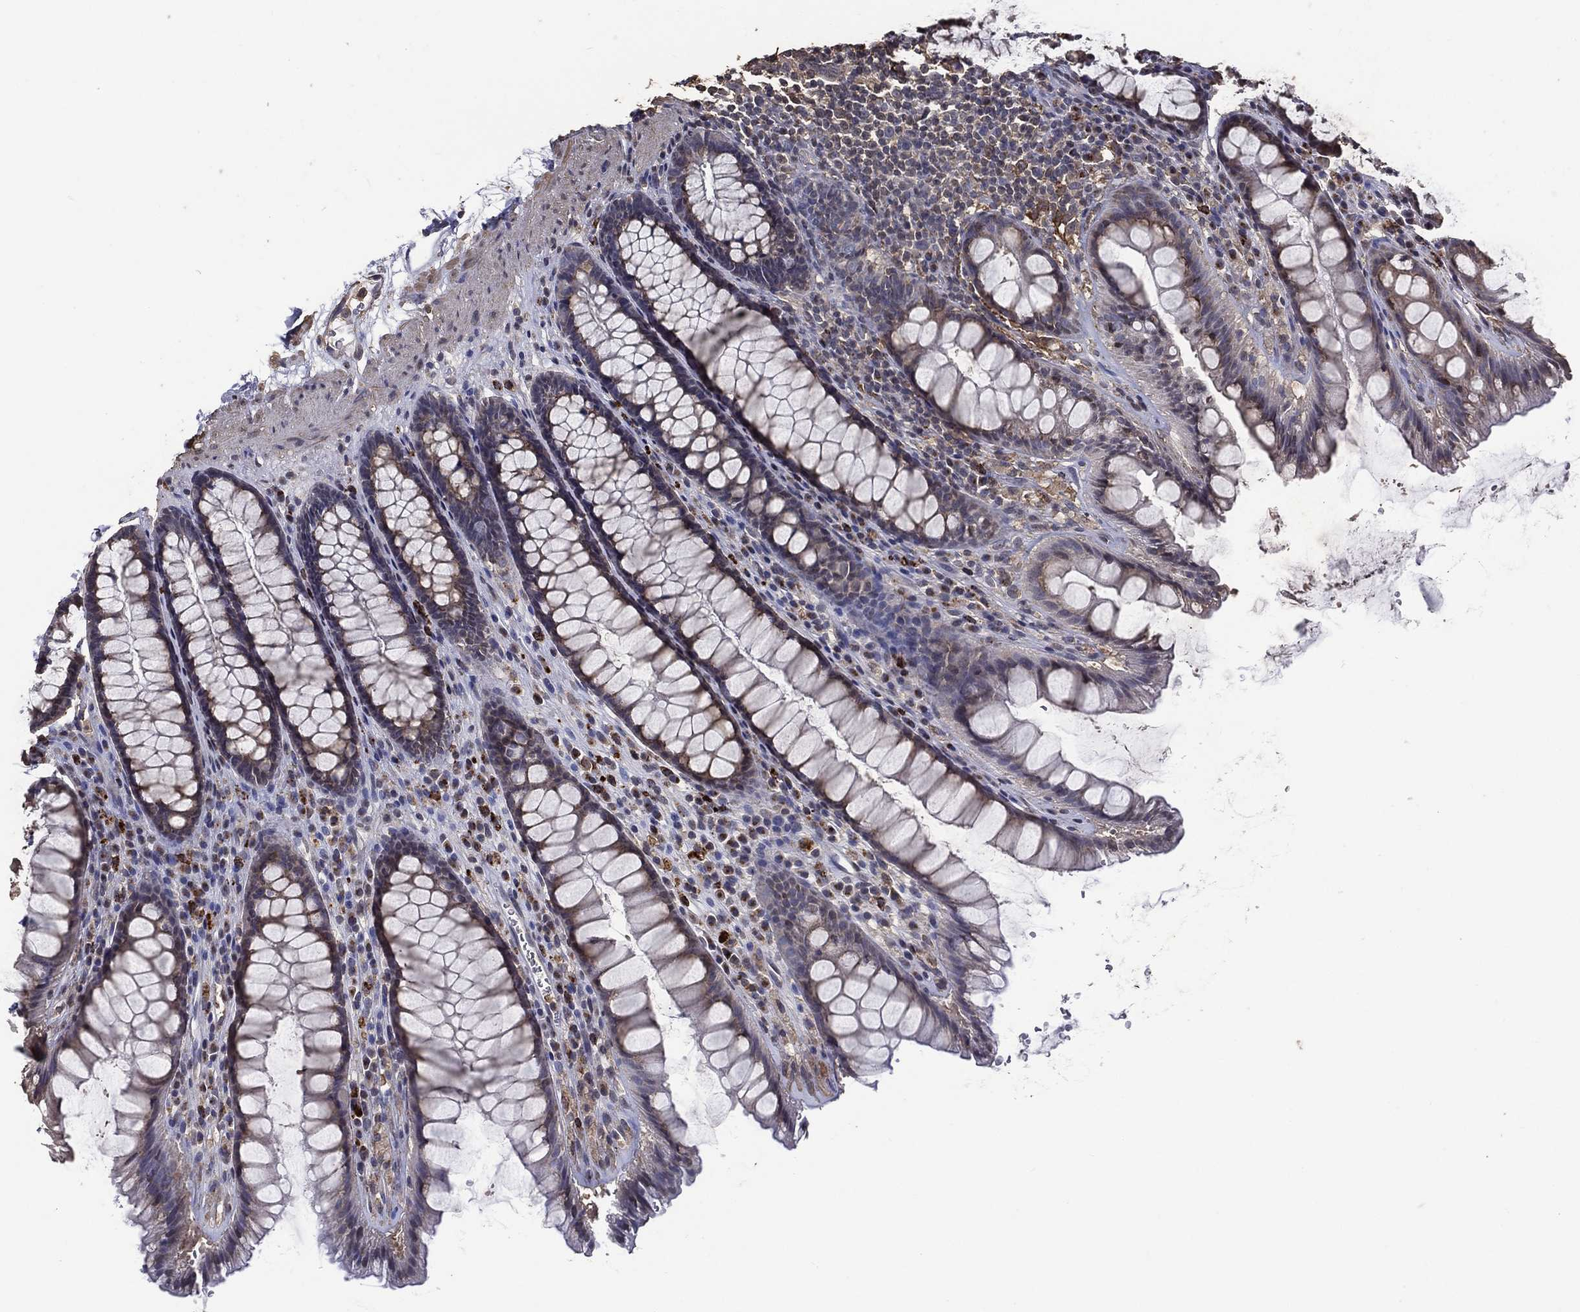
{"staining": {"intensity": "moderate", "quantity": "25%-75%", "location": "cytoplasmic/membranous"}, "tissue": "rectum", "cell_type": "Glandular cells", "image_type": "normal", "snomed": [{"axis": "morphology", "description": "Normal tissue, NOS"}, {"axis": "topography", "description": "Rectum"}], "caption": "Immunohistochemistry (IHC) histopathology image of benign human rectum stained for a protein (brown), which exhibits medium levels of moderate cytoplasmic/membranous staining in about 25%-75% of glandular cells.", "gene": "GPR183", "patient": {"sex": "male", "age": 72}}